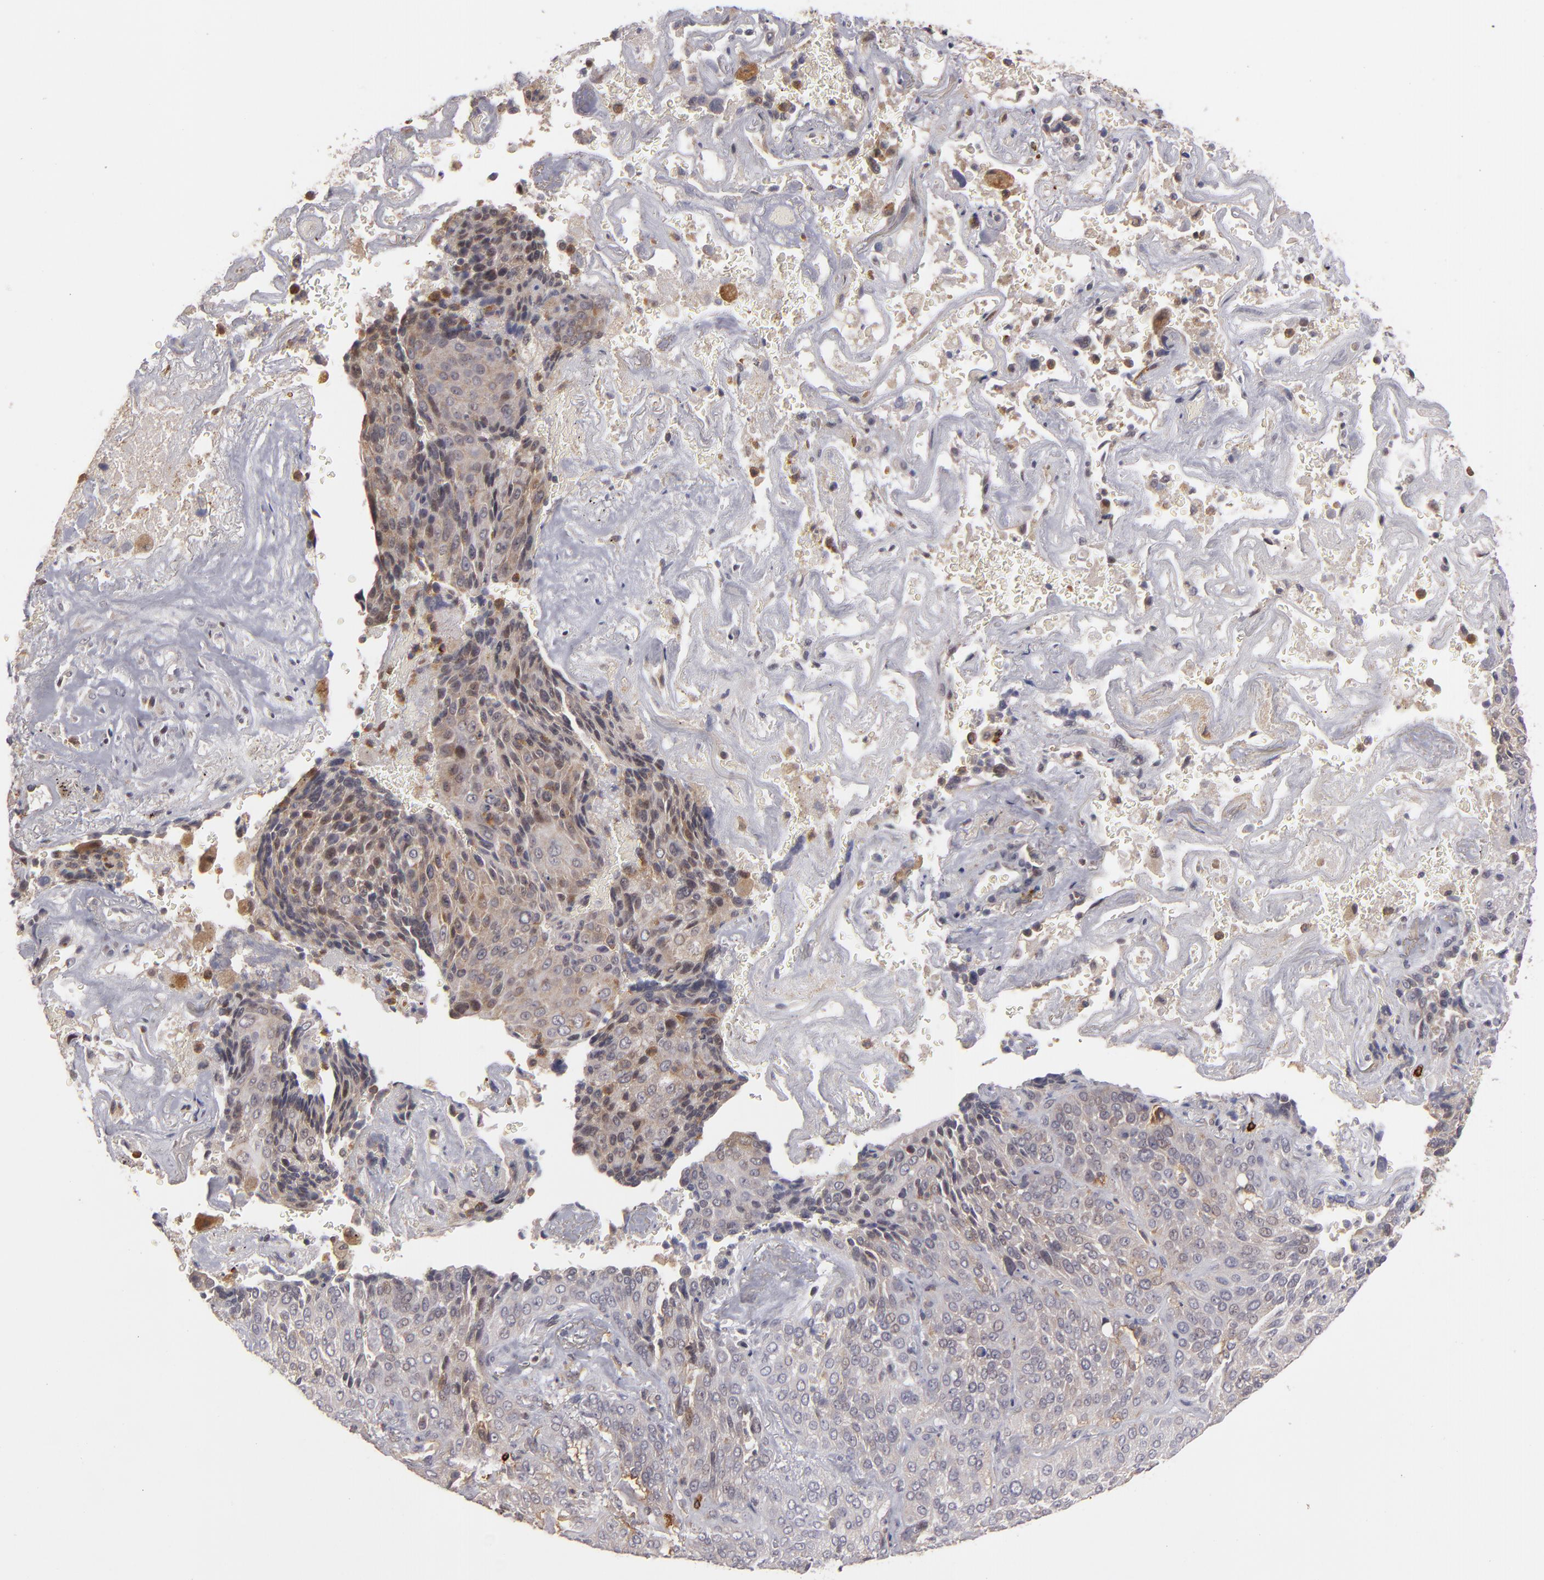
{"staining": {"intensity": "weak", "quantity": ">75%", "location": "cytoplasmic/membranous"}, "tissue": "lung cancer", "cell_type": "Tumor cells", "image_type": "cancer", "snomed": [{"axis": "morphology", "description": "Squamous cell carcinoma, NOS"}, {"axis": "topography", "description": "Lung"}], "caption": "Lung cancer (squamous cell carcinoma) tissue reveals weak cytoplasmic/membranous staining in about >75% of tumor cells, visualized by immunohistochemistry.", "gene": "STX3", "patient": {"sex": "male", "age": 54}}